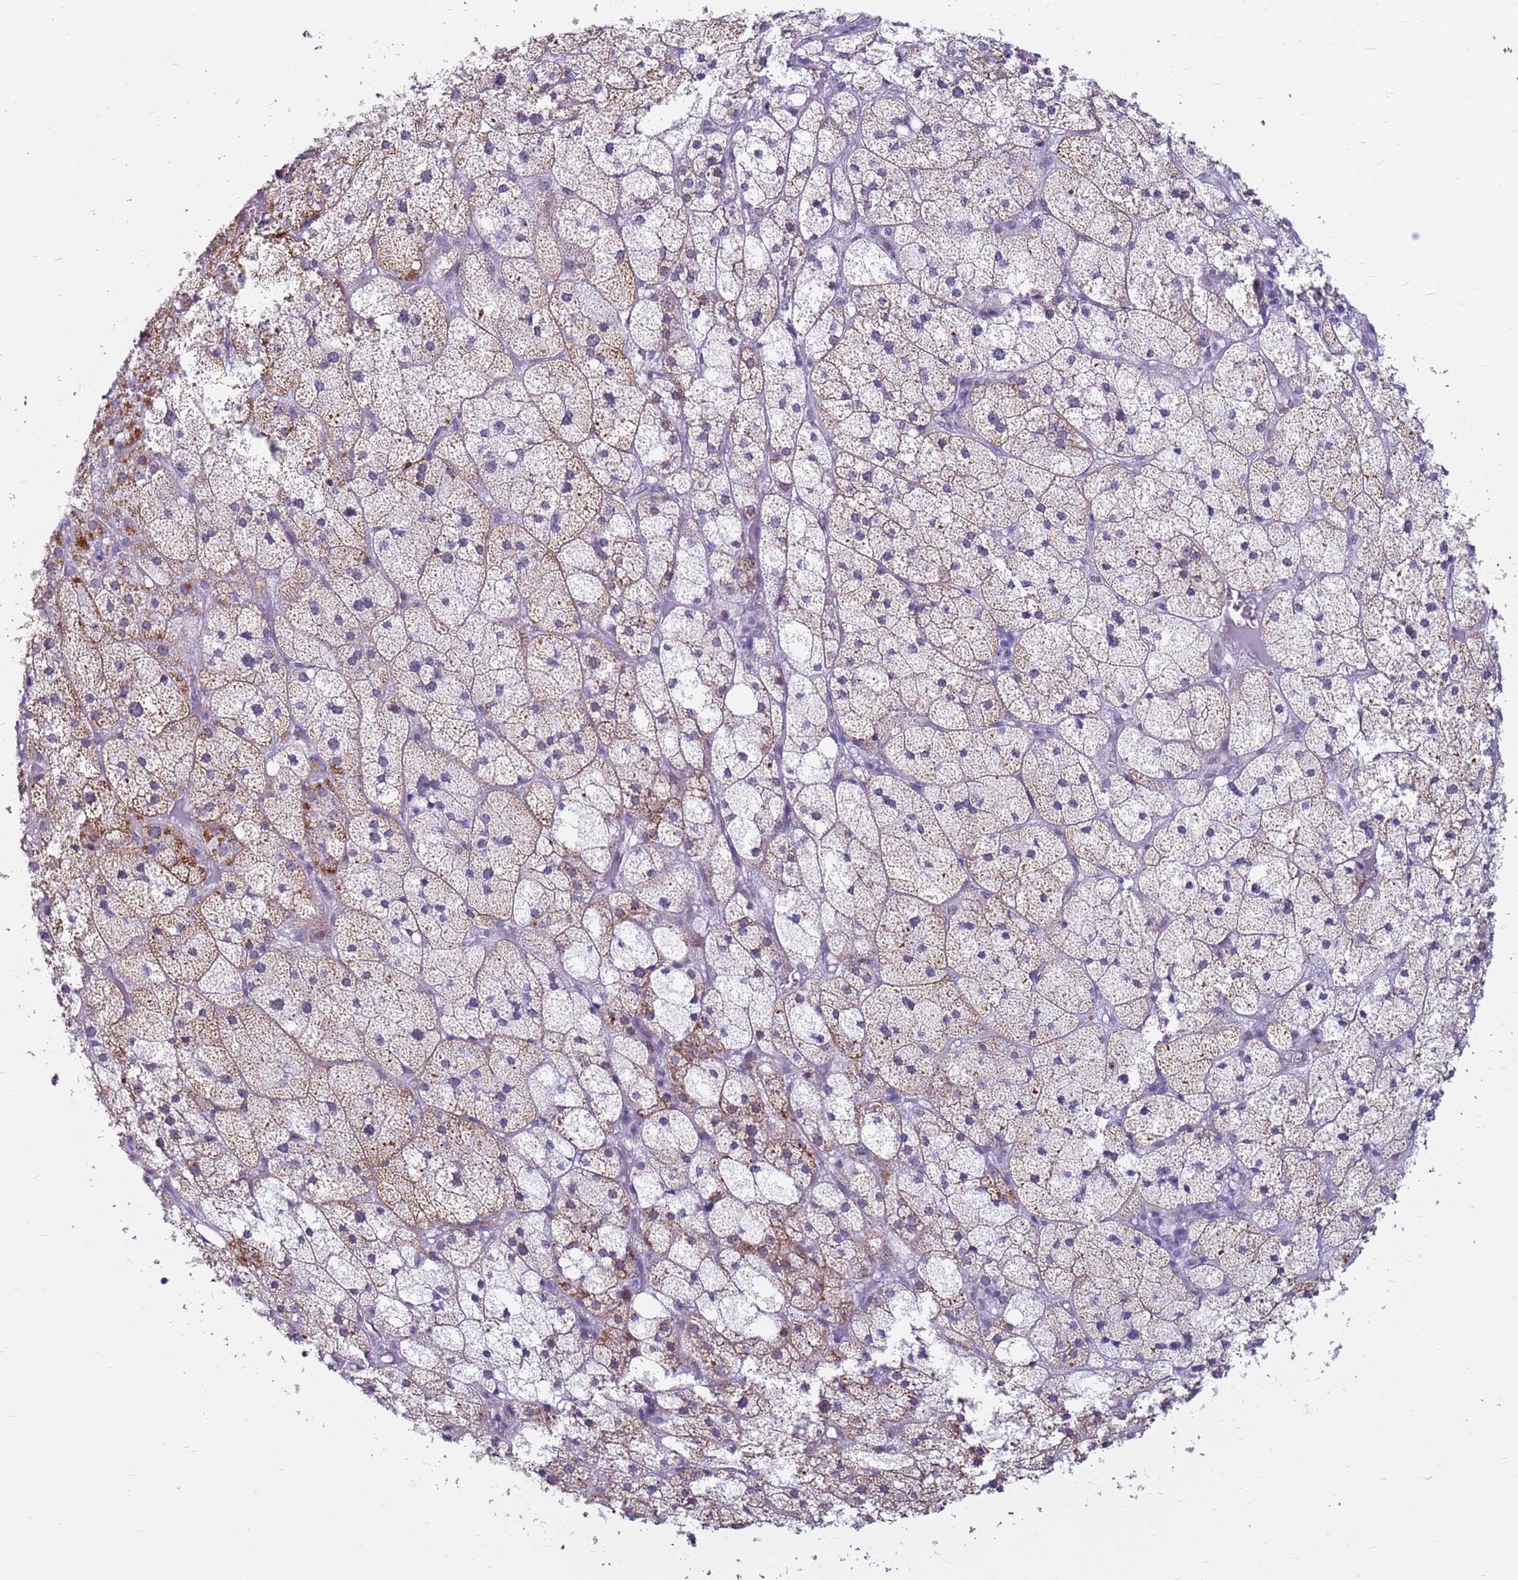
{"staining": {"intensity": "moderate", "quantity": "25%-75%", "location": "cytoplasmic/membranous"}, "tissue": "adrenal gland", "cell_type": "Glandular cells", "image_type": "normal", "snomed": [{"axis": "morphology", "description": "Normal tissue, NOS"}, {"axis": "topography", "description": "Adrenal gland"}], "caption": "A medium amount of moderate cytoplasmic/membranous staining is appreciated in approximately 25%-75% of glandular cells in benign adrenal gland. (DAB = brown stain, brightfield microscopy at high magnification).", "gene": "CDK2AP2", "patient": {"sex": "female", "age": 61}}